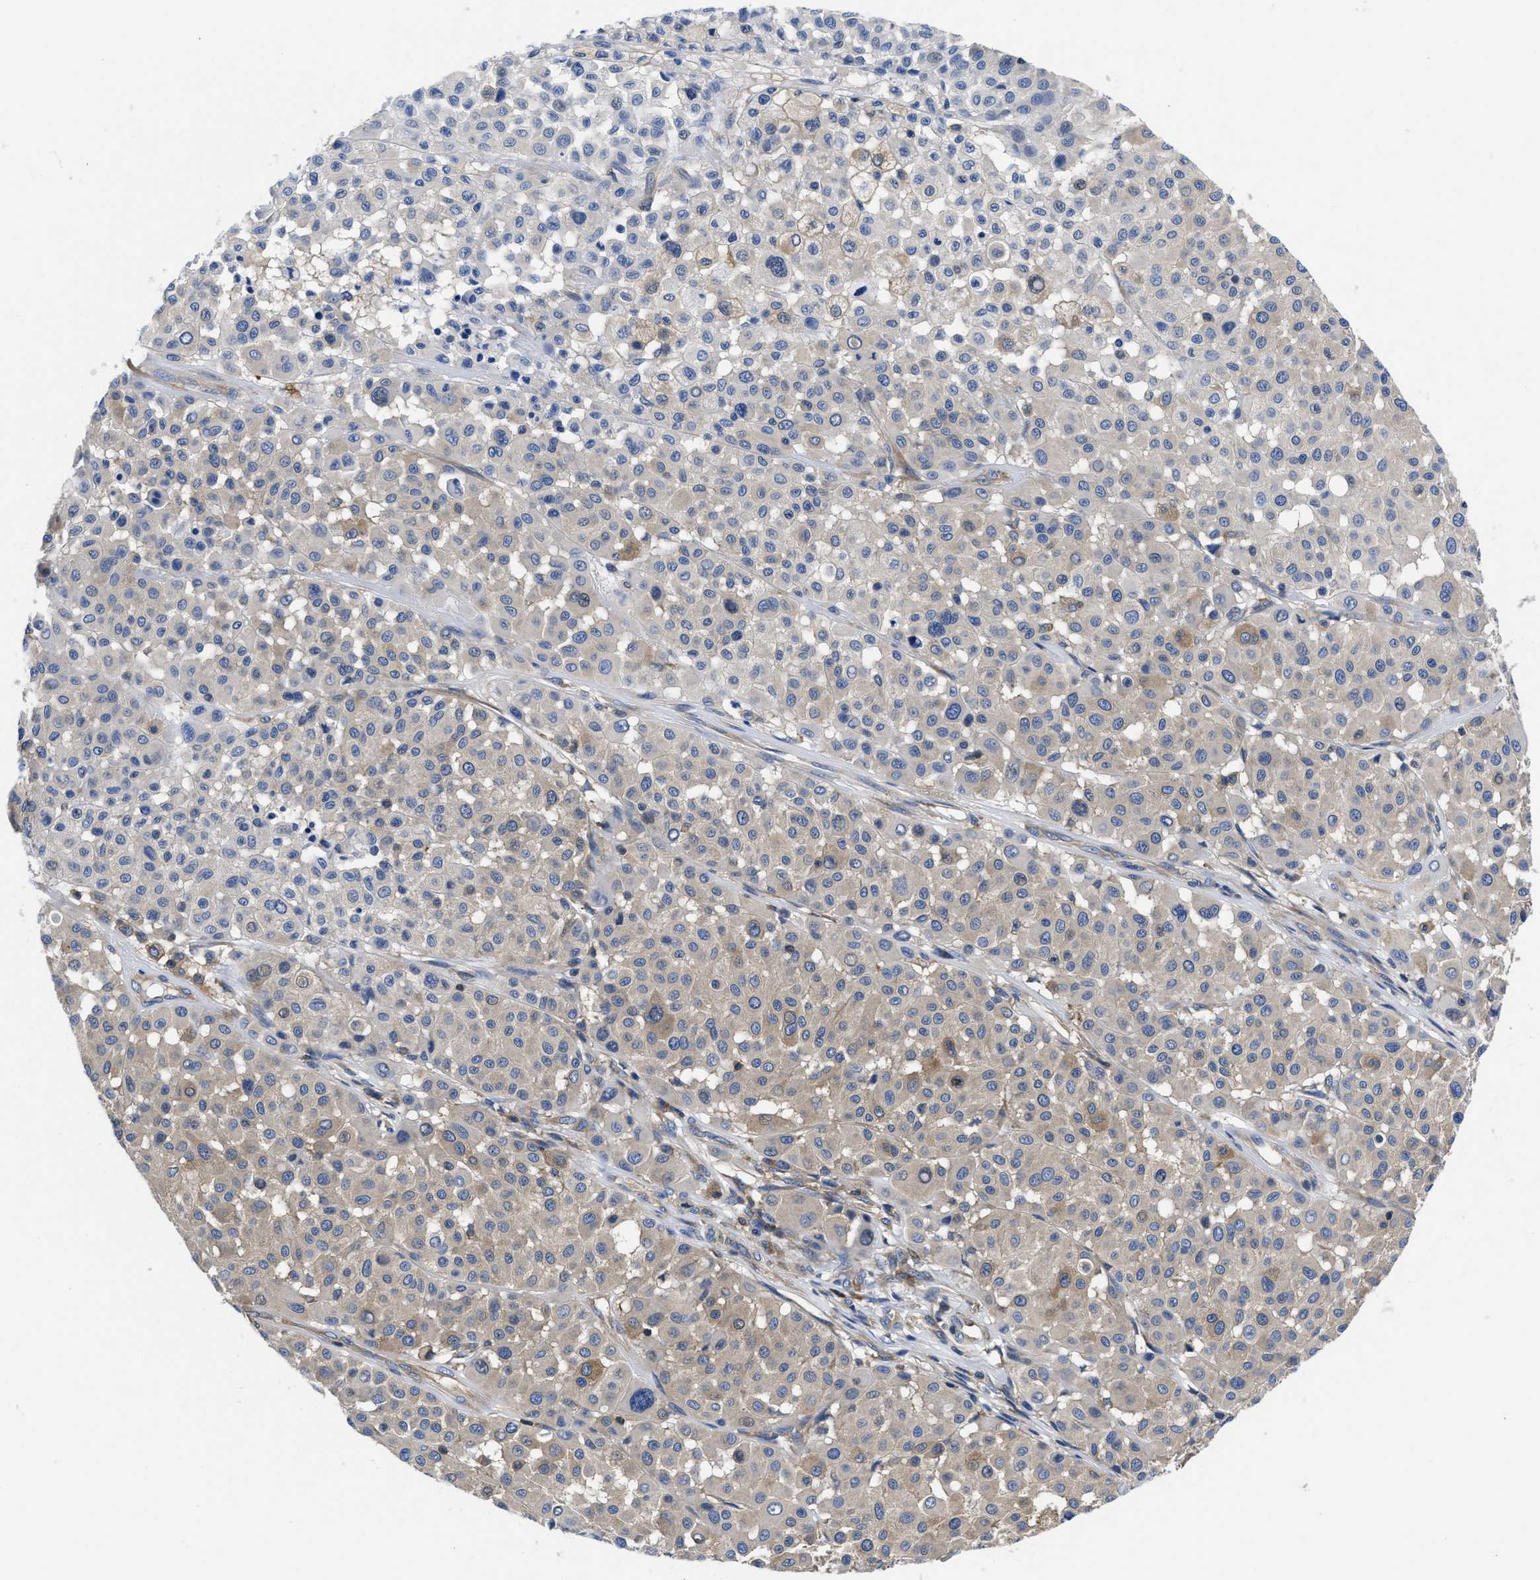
{"staining": {"intensity": "weak", "quantity": "<25%", "location": "cytoplasmic/membranous"}, "tissue": "melanoma", "cell_type": "Tumor cells", "image_type": "cancer", "snomed": [{"axis": "morphology", "description": "Malignant melanoma, Metastatic site"}, {"axis": "topography", "description": "Soft tissue"}], "caption": "A high-resolution micrograph shows IHC staining of melanoma, which displays no significant staining in tumor cells.", "gene": "YARS1", "patient": {"sex": "male", "age": 41}}